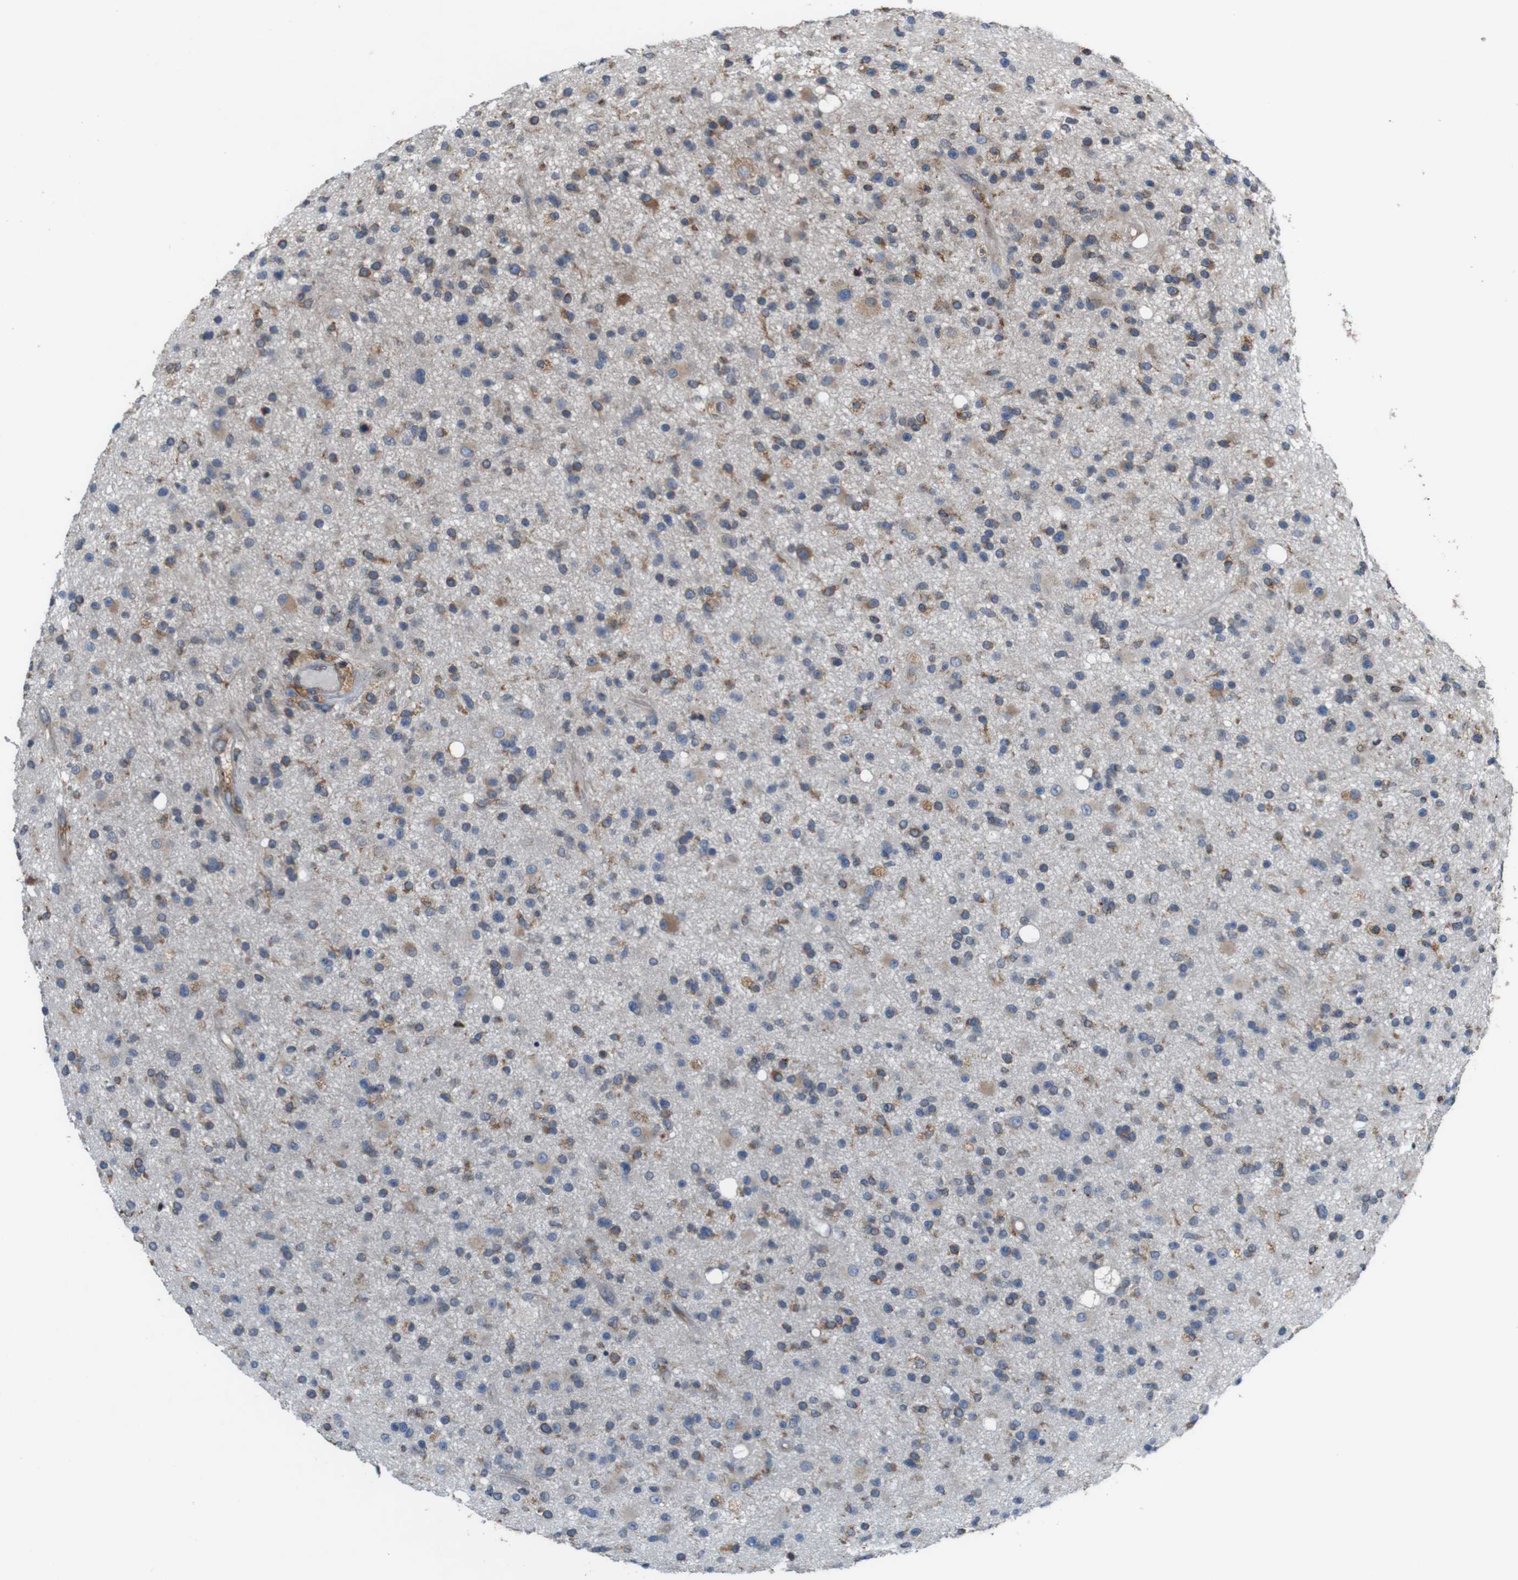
{"staining": {"intensity": "weak", "quantity": "25%-75%", "location": "cytoplasmic/membranous"}, "tissue": "glioma", "cell_type": "Tumor cells", "image_type": "cancer", "snomed": [{"axis": "morphology", "description": "Glioma, malignant, High grade"}, {"axis": "topography", "description": "Brain"}], "caption": "Malignant high-grade glioma tissue reveals weak cytoplasmic/membranous positivity in approximately 25%-75% of tumor cells", "gene": "UGGT1", "patient": {"sex": "male", "age": 33}}